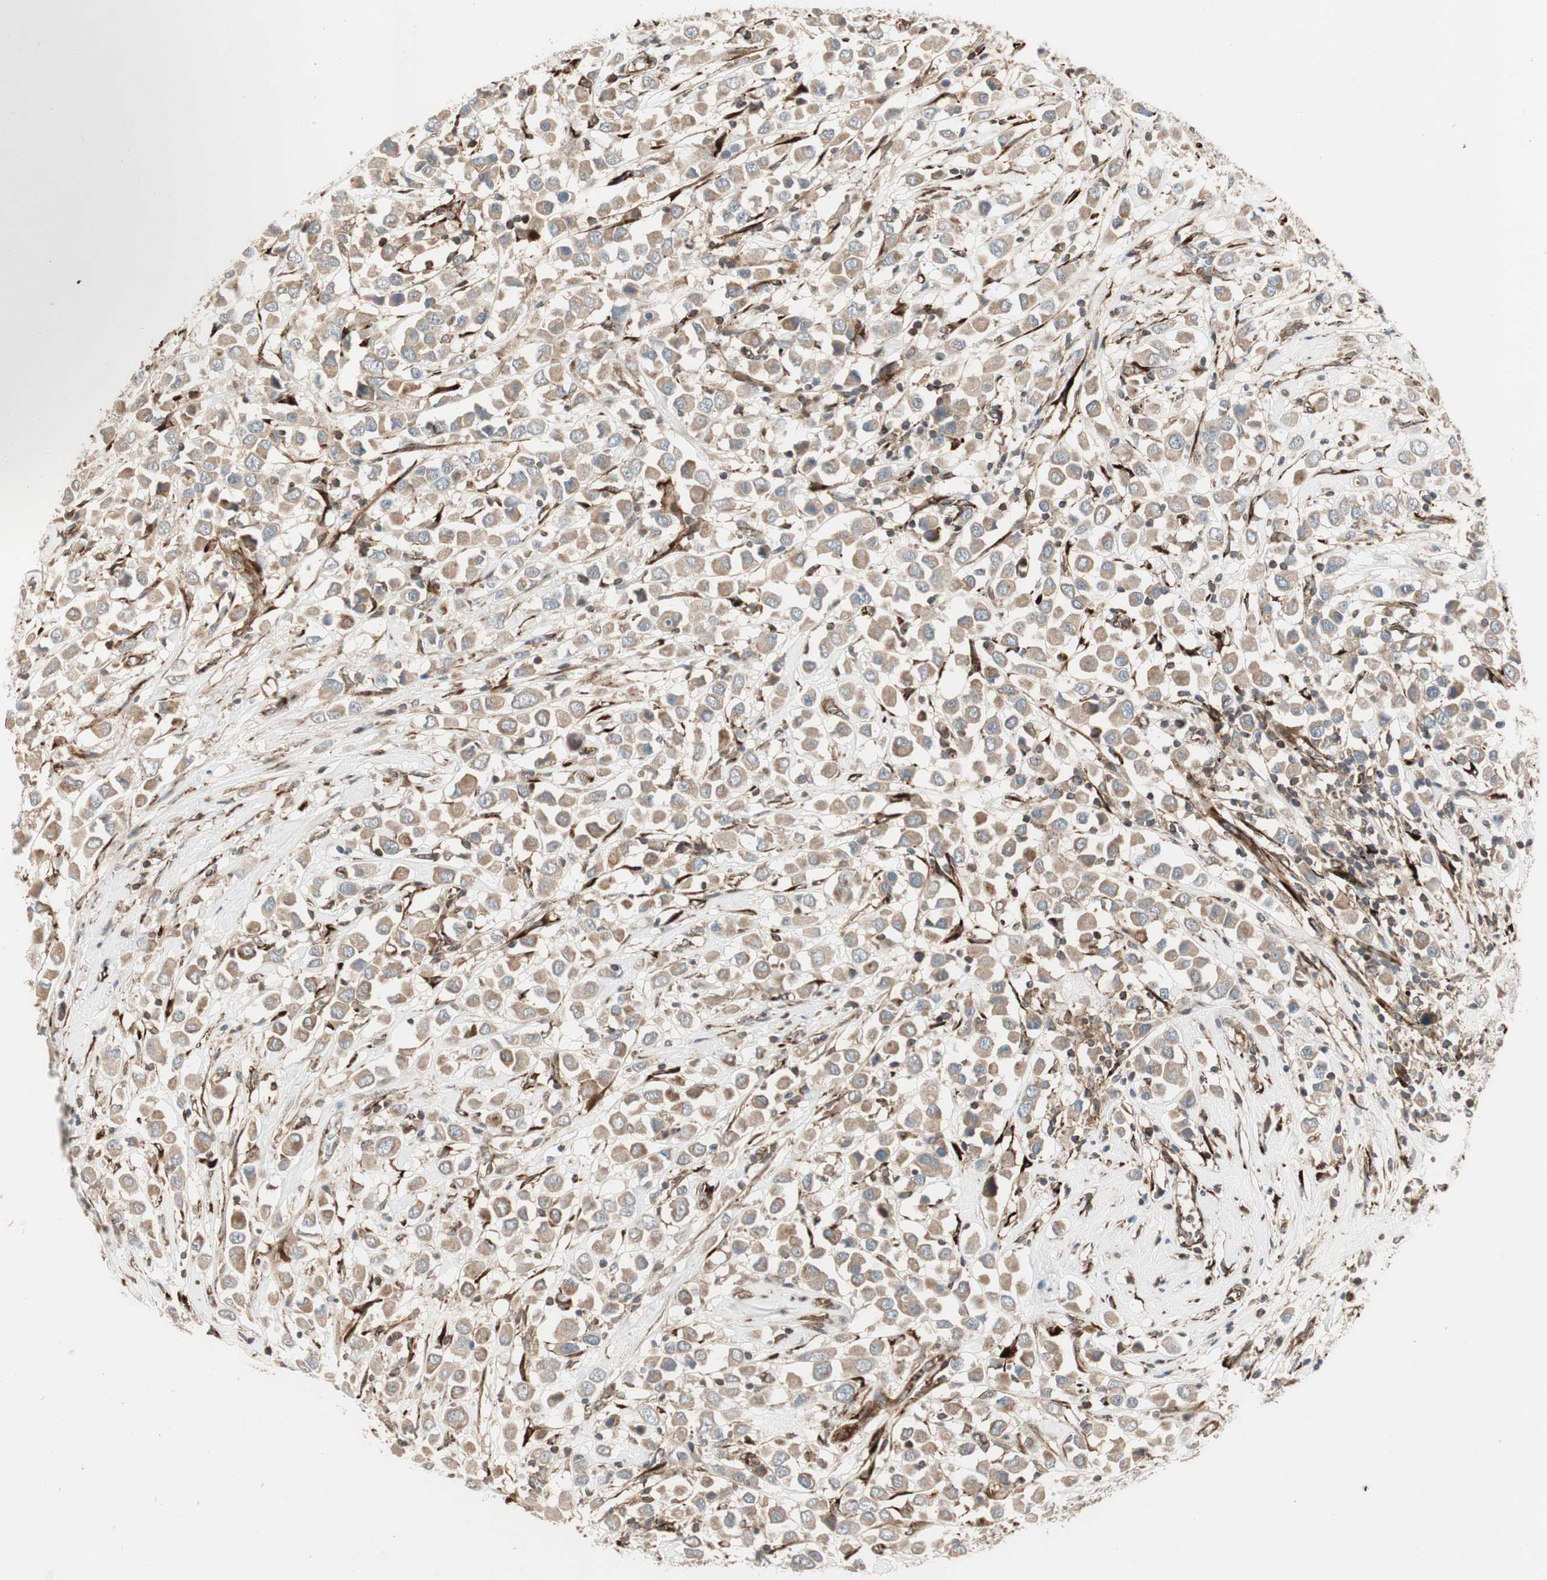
{"staining": {"intensity": "weak", "quantity": ">75%", "location": "cytoplasmic/membranous"}, "tissue": "breast cancer", "cell_type": "Tumor cells", "image_type": "cancer", "snomed": [{"axis": "morphology", "description": "Duct carcinoma"}, {"axis": "topography", "description": "Breast"}], "caption": "Human breast cancer (intraductal carcinoma) stained with a brown dye reveals weak cytoplasmic/membranous positive positivity in approximately >75% of tumor cells.", "gene": "PRKG1", "patient": {"sex": "female", "age": 61}}